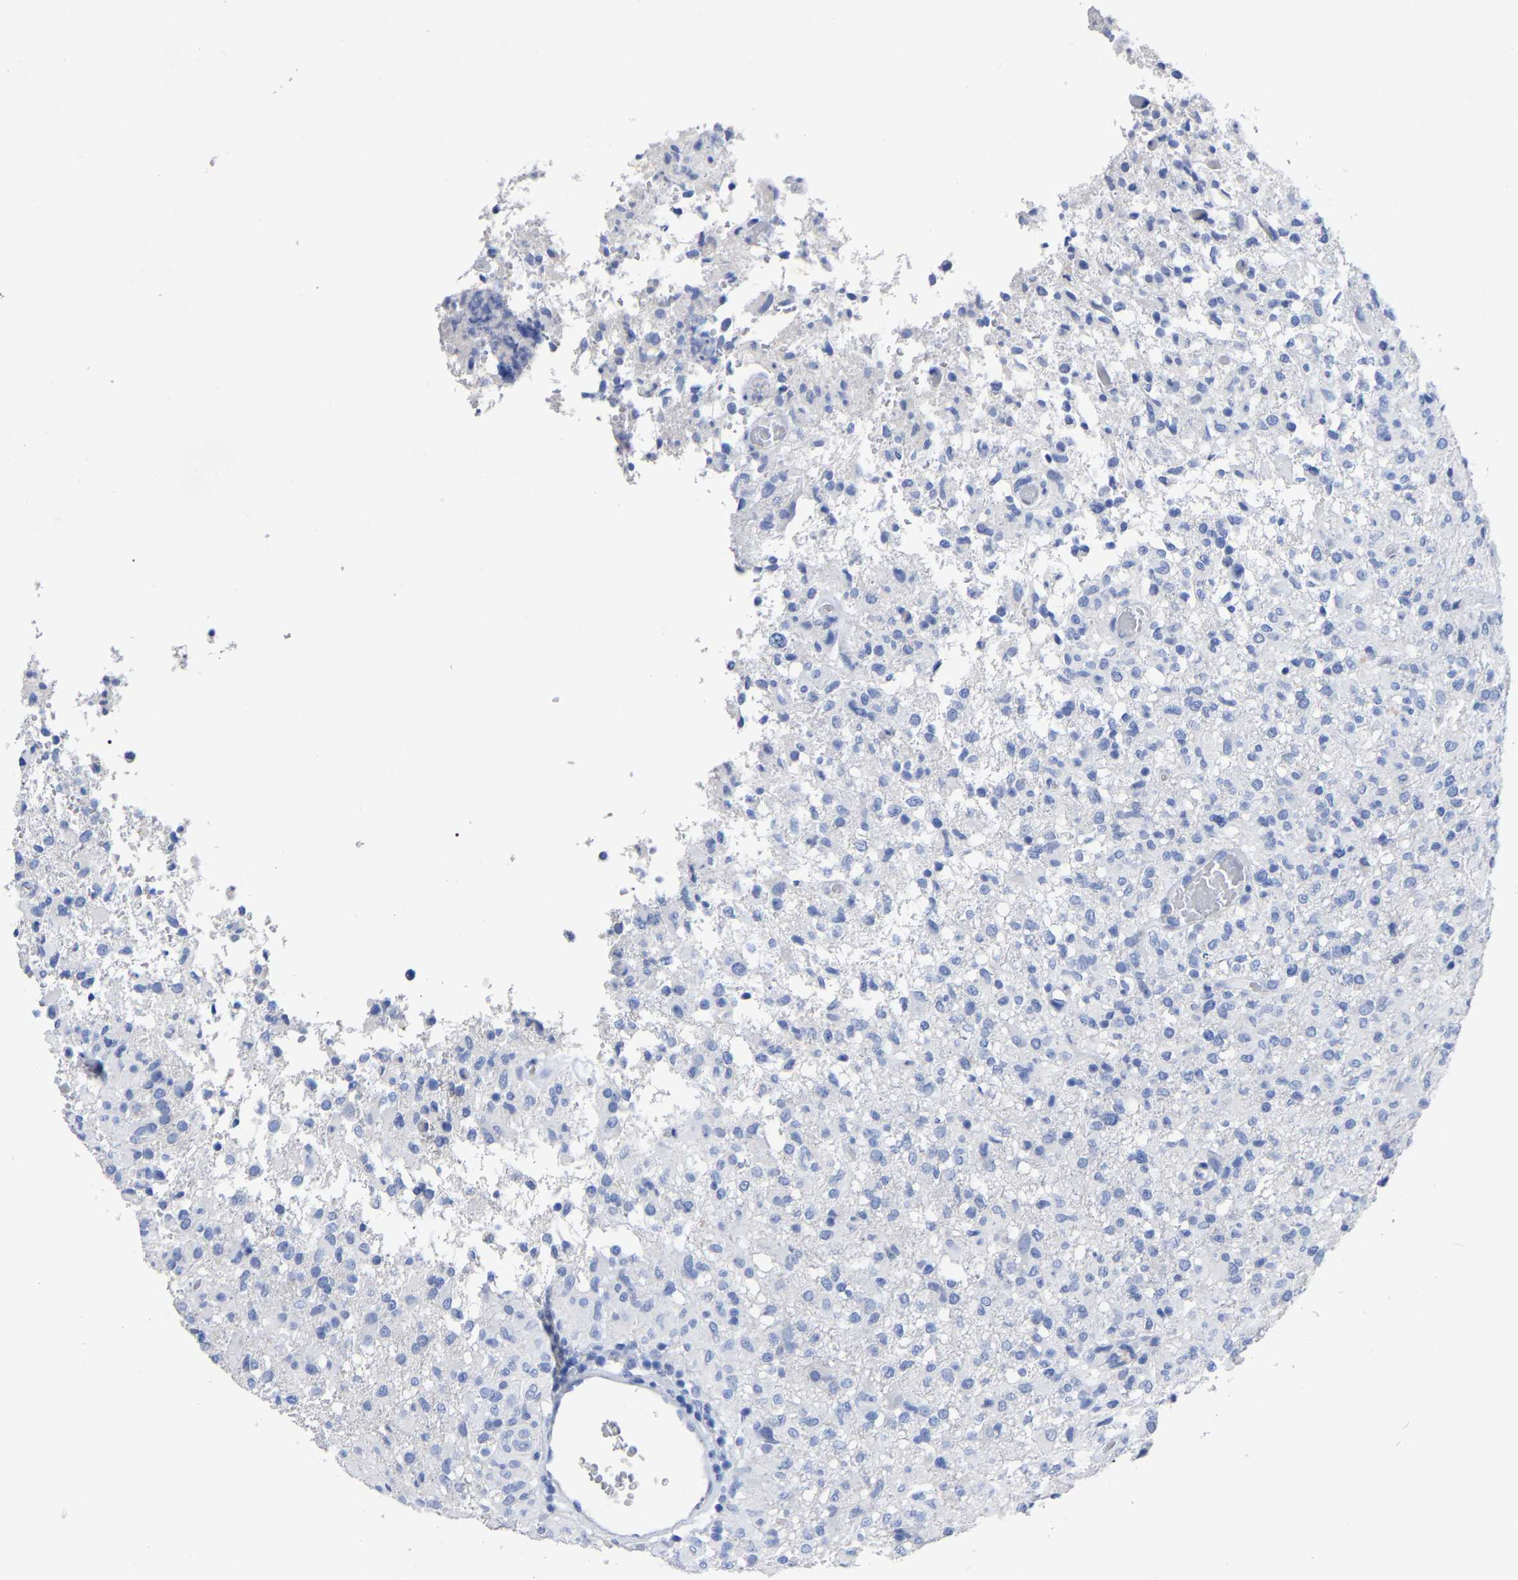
{"staining": {"intensity": "negative", "quantity": "none", "location": "none"}, "tissue": "glioma", "cell_type": "Tumor cells", "image_type": "cancer", "snomed": [{"axis": "morphology", "description": "Glioma, malignant, High grade"}, {"axis": "topography", "description": "Brain"}], "caption": "The immunohistochemistry (IHC) image has no significant staining in tumor cells of glioma tissue. Brightfield microscopy of IHC stained with DAB (3,3'-diaminobenzidine) (brown) and hematoxylin (blue), captured at high magnification.", "gene": "ANXA13", "patient": {"sex": "female", "age": 57}}